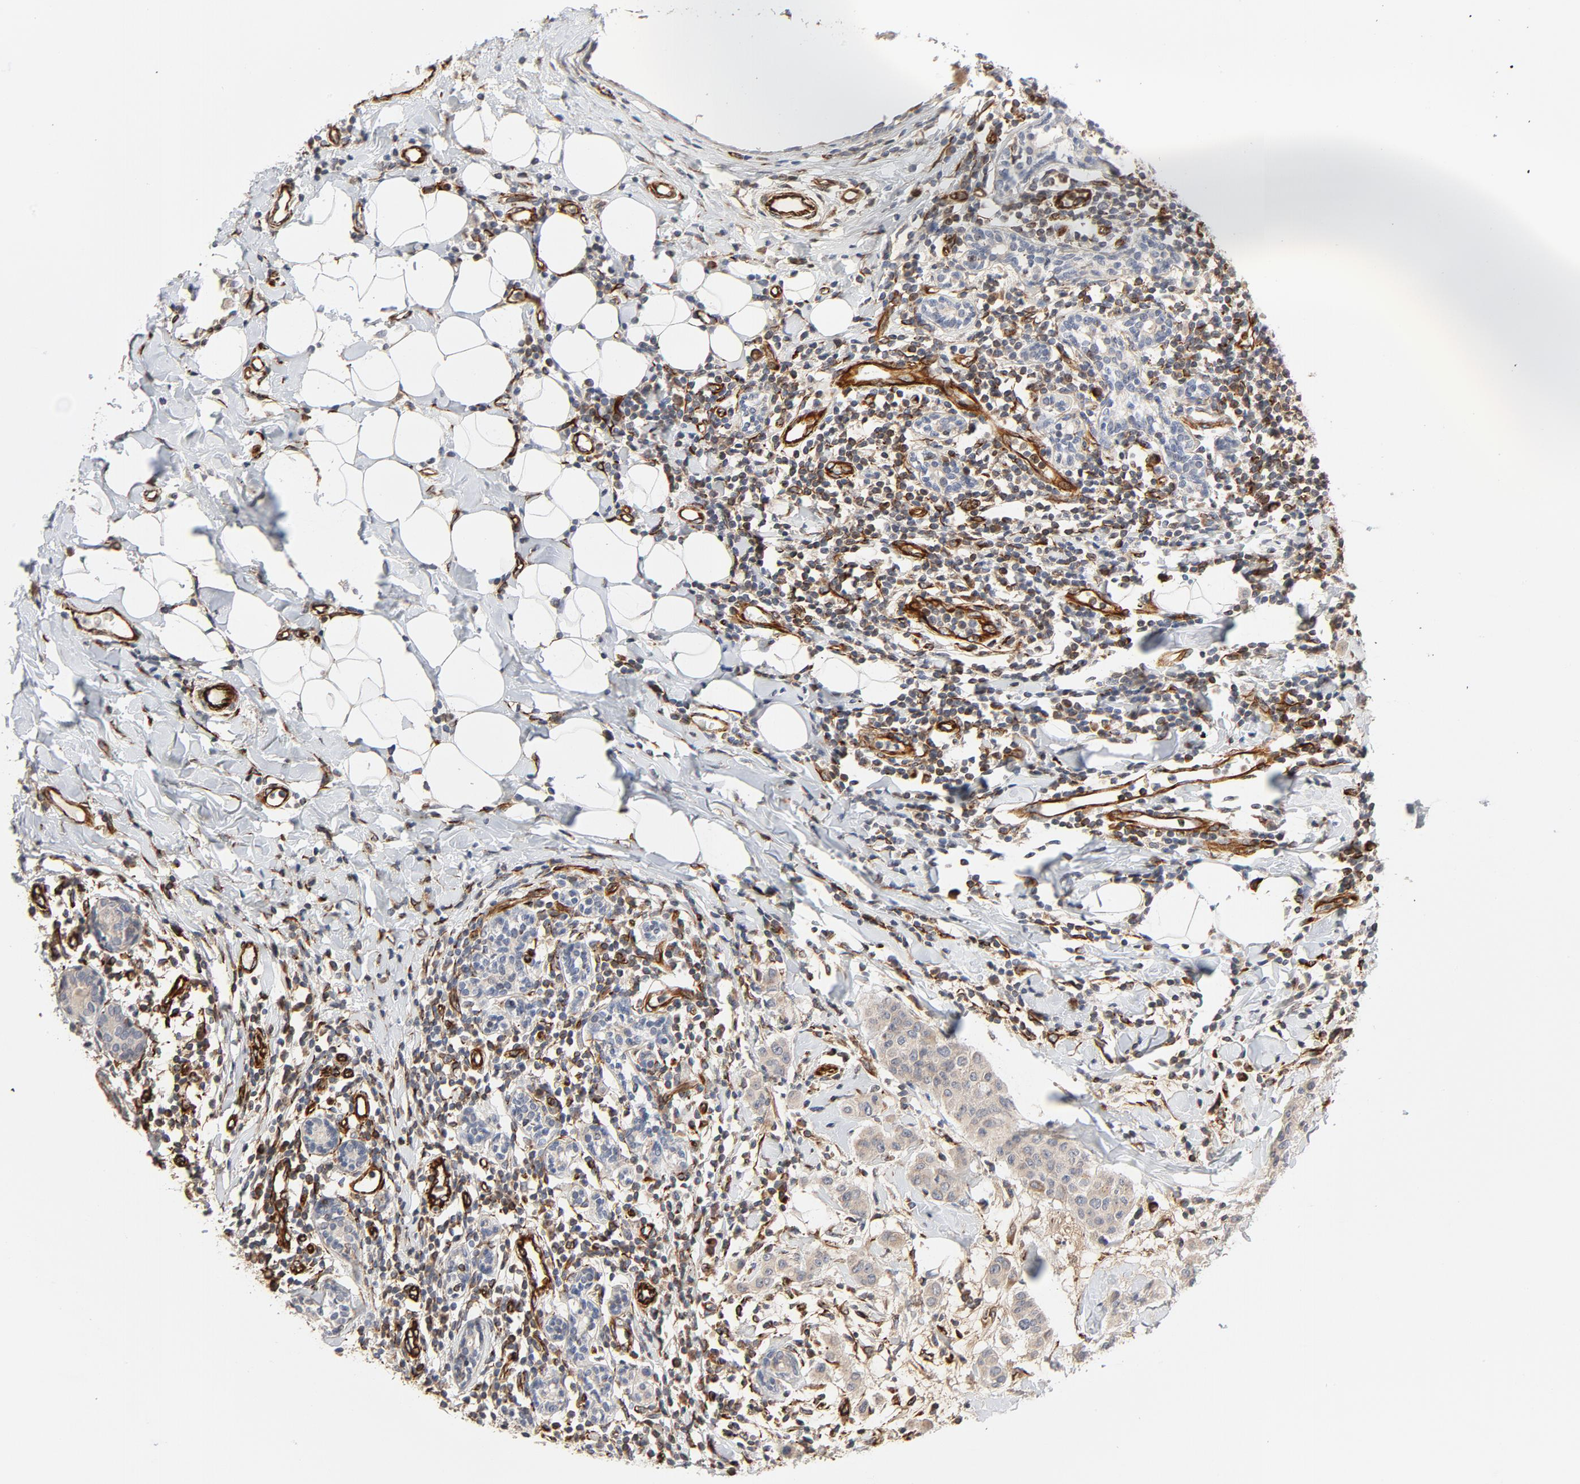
{"staining": {"intensity": "moderate", "quantity": ">75%", "location": "cytoplasmic/membranous"}, "tissue": "breast cancer", "cell_type": "Tumor cells", "image_type": "cancer", "snomed": [{"axis": "morphology", "description": "Duct carcinoma"}, {"axis": "topography", "description": "Breast"}], "caption": "The micrograph reveals staining of breast cancer (invasive ductal carcinoma), revealing moderate cytoplasmic/membranous protein positivity (brown color) within tumor cells.", "gene": "FAM118A", "patient": {"sex": "female", "age": 40}}